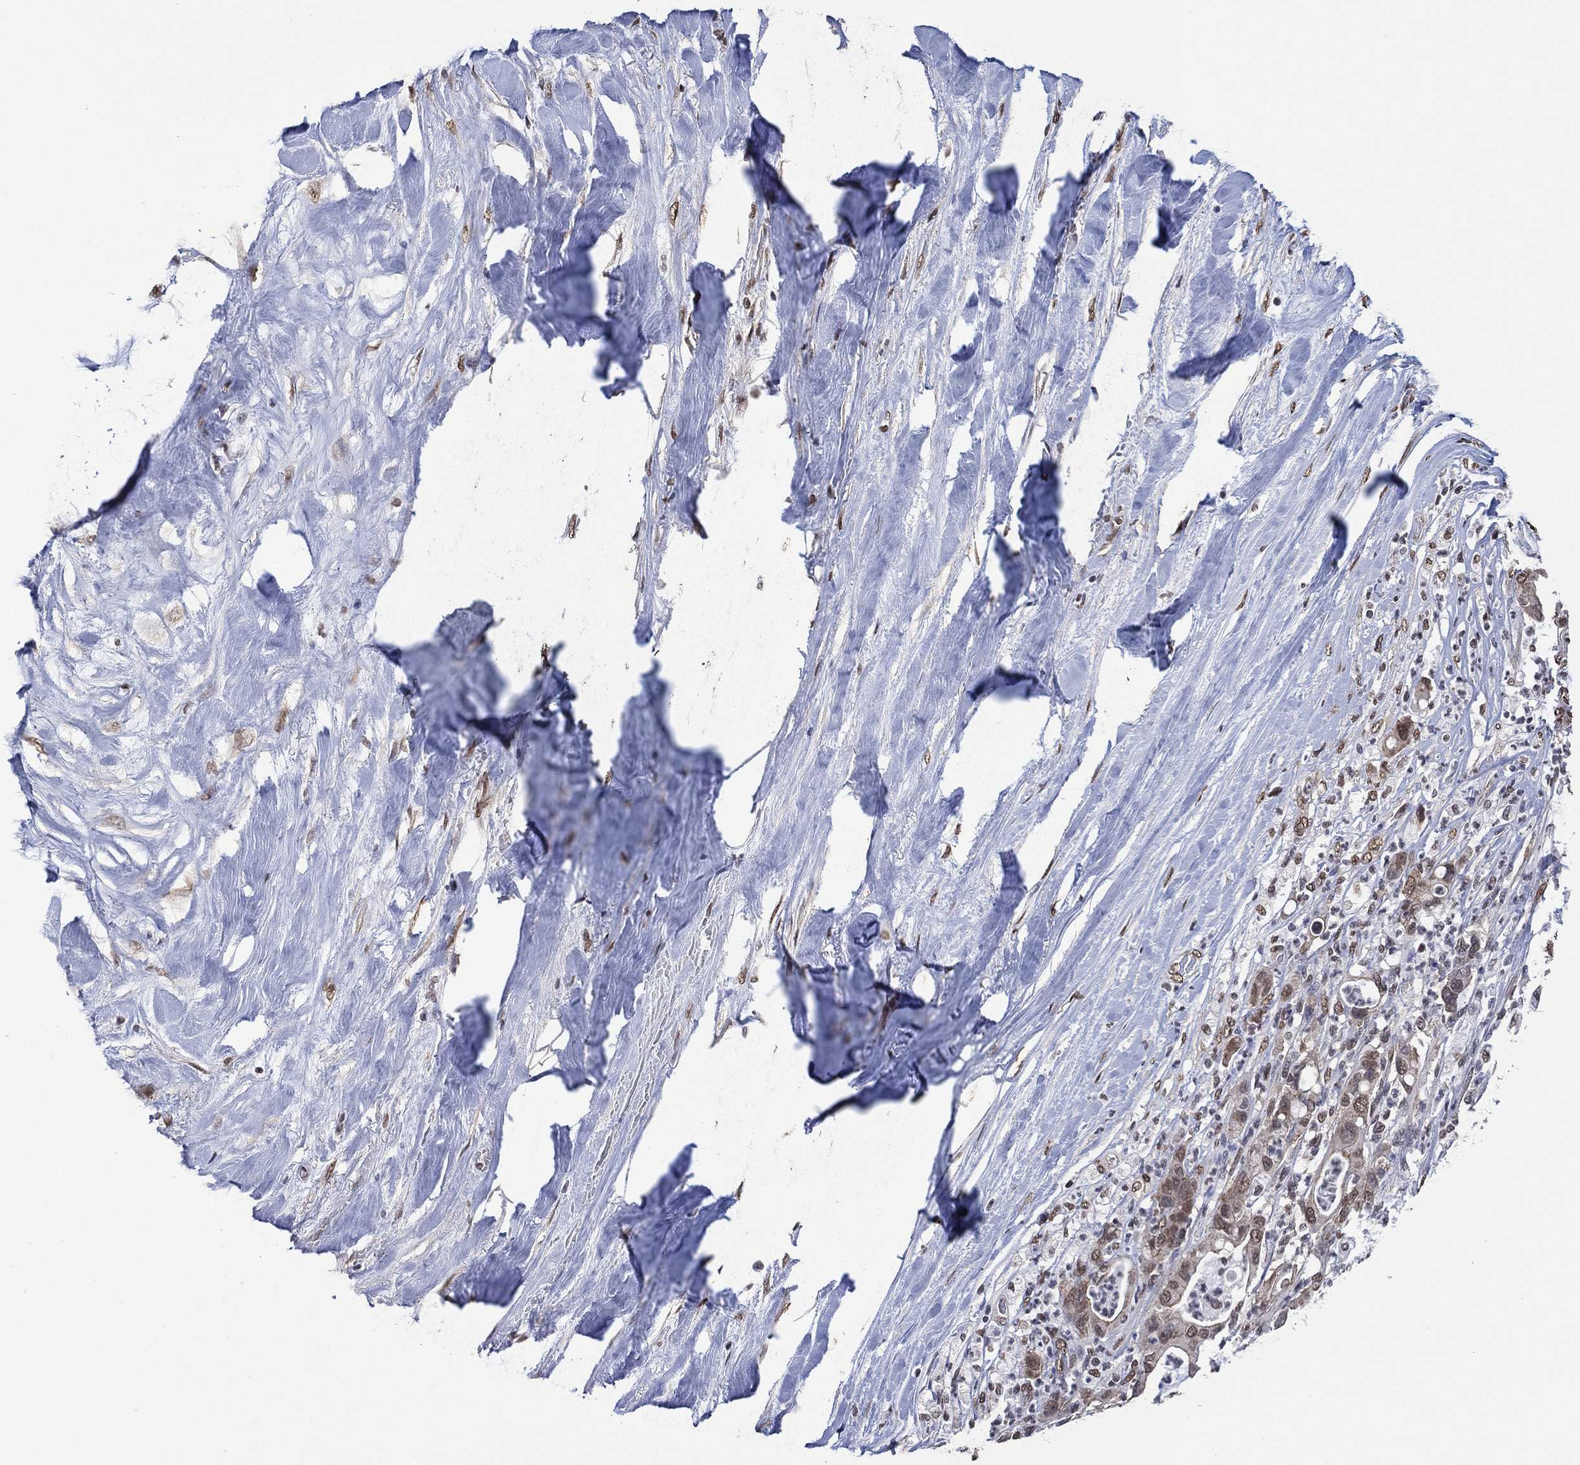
{"staining": {"intensity": "weak", "quantity": "<25%", "location": "nuclear"}, "tissue": "liver cancer", "cell_type": "Tumor cells", "image_type": "cancer", "snomed": [{"axis": "morphology", "description": "Cholangiocarcinoma"}, {"axis": "topography", "description": "Liver"}], "caption": "An image of liver cholangiocarcinoma stained for a protein demonstrates no brown staining in tumor cells. The staining was performed using DAB to visualize the protein expression in brown, while the nuclei were stained in blue with hematoxylin (Magnification: 20x).", "gene": "EHMT1", "patient": {"sex": "female", "age": 54}}